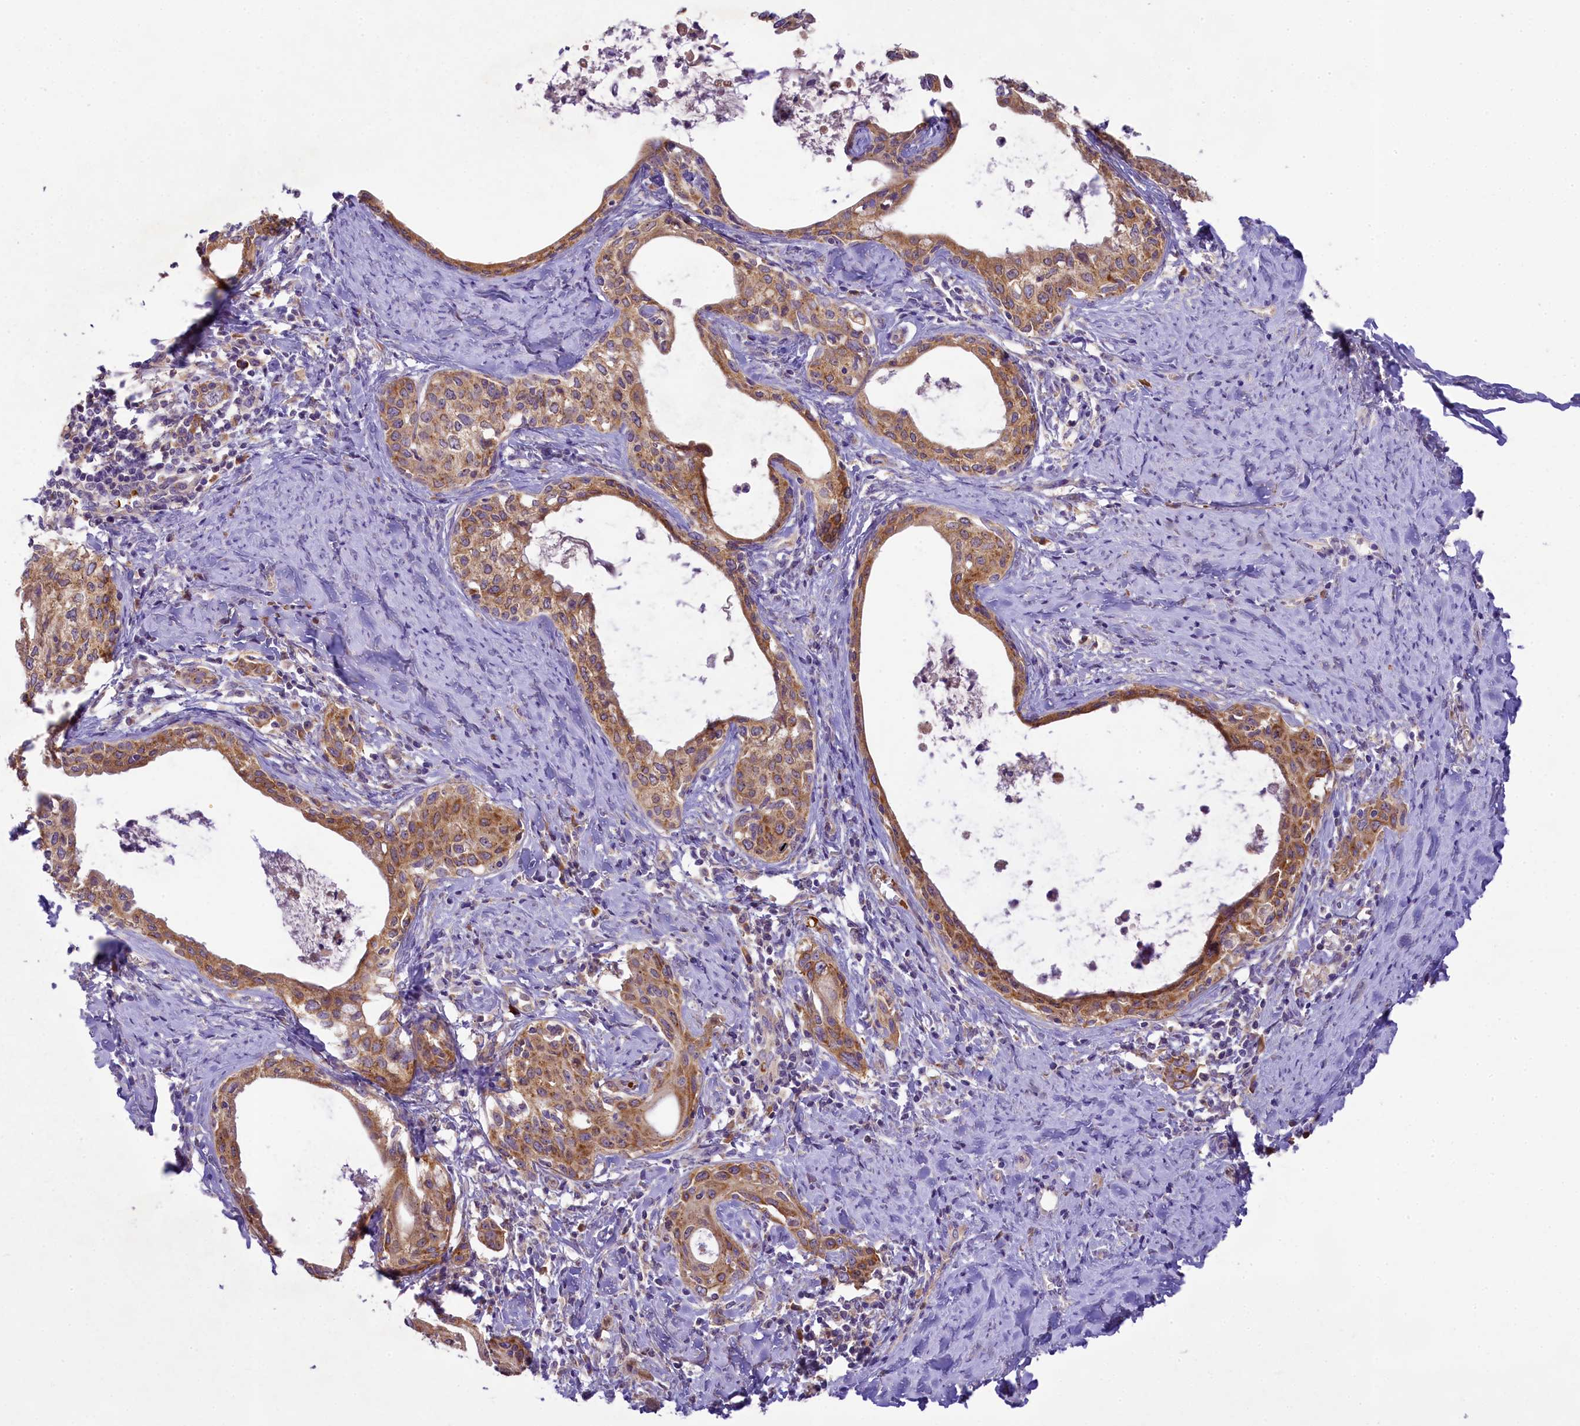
{"staining": {"intensity": "moderate", "quantity": ">75%", "location": "cytoplasmic/membranous"}, "tissue": "cervical cancer", "cell_type": "Tumor cells", "image_type": "cancer", "snomed": [{"axis": "morphology", "description": "Squamous cell carcinoma, NOS"}, {"axis": "morphology", "description": "Adenocarcinoma, NOS"}, {"axis": "topography", "description": "Cervix"}], "caption": "About >75% of tumor cells in cervical cancer show moderate cytoplasmic/membranous protein expression as visualized by brown immunohistochemical staining.", "gene": "LARP4", "patient": {"sex": "female", "age": 52}}